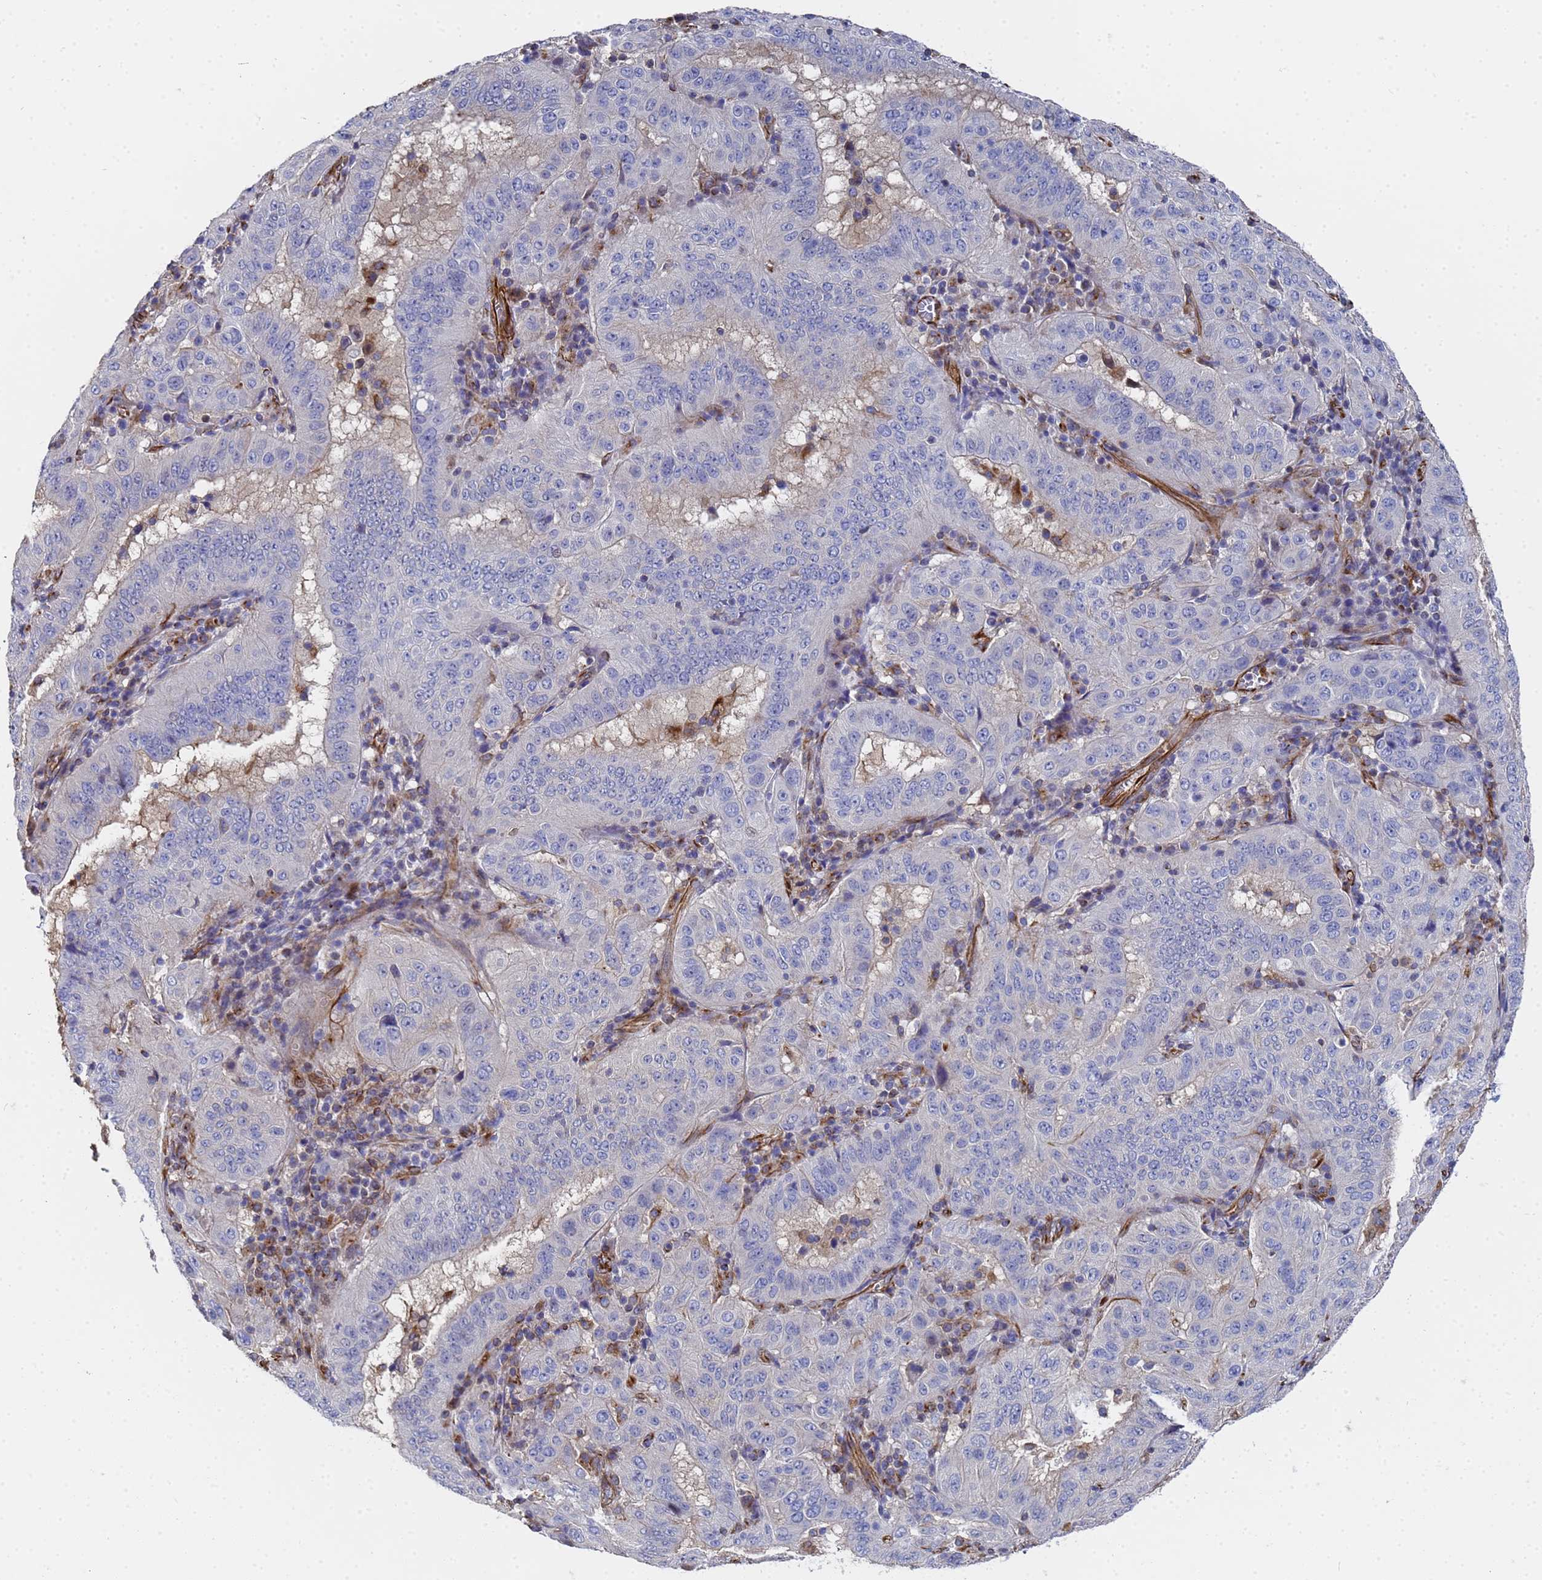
{"staining": {"intensity": "negative", "quantity": "none", "location": "none"}, "tissue": "pancreatic cancer", "cell_type": "Tumor cells", "image_type": "cancer", "snomed": [{"axis": "morphology", "description": "Adenocarcinoma, NOS"}, {"axis": "topography", "description": "Pancreas"}], "caption": "Micrograph shows no significant protein staining in tumor cells of pancreatic cancer.", "gene": "SYT13", "patient": {"sex": "male", "age": 63}}